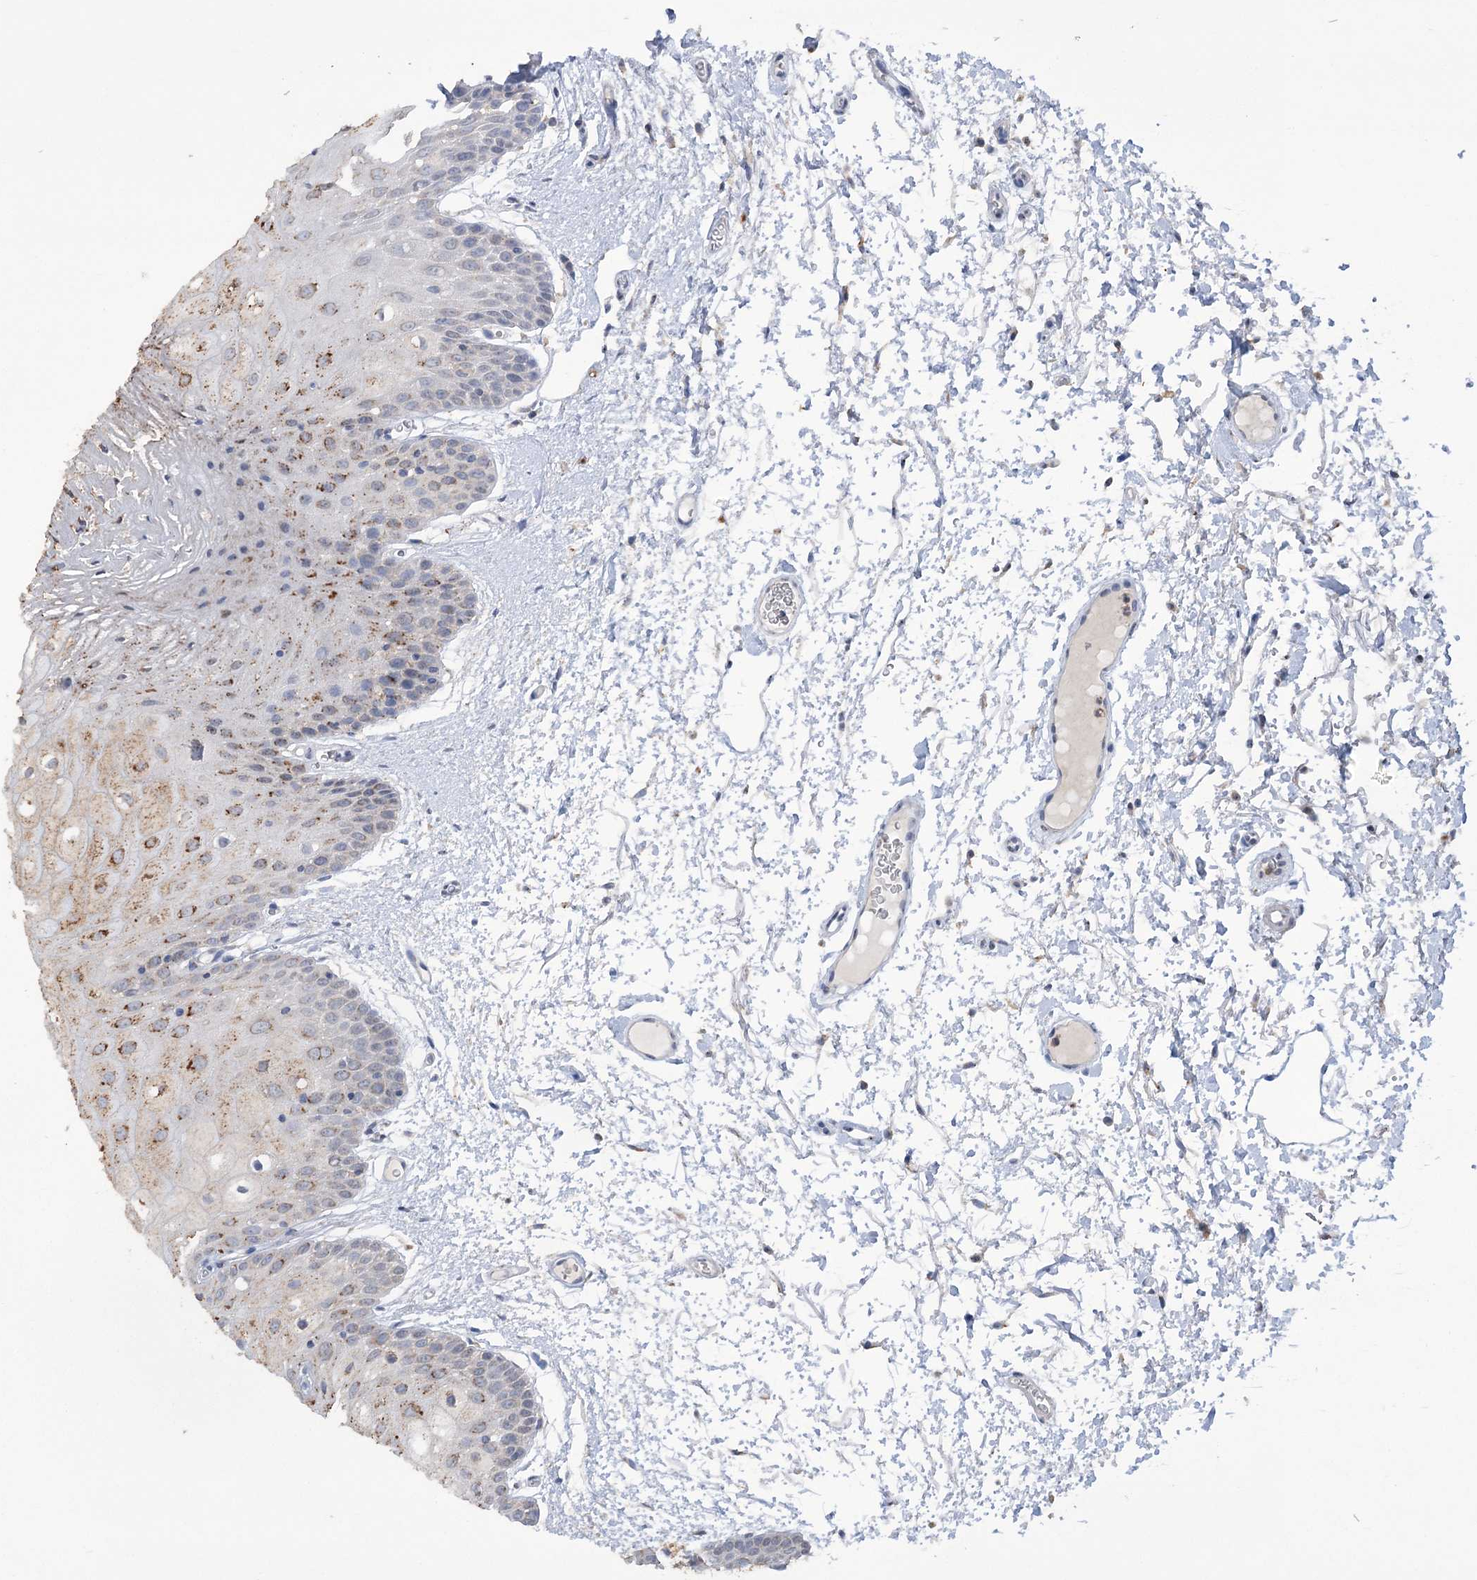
{"staining": {"intensity": "moderate", "quantity": "<25%", "location": "cytoplasmic/membranous"}, "tissue": "oral mucosa", "cell_type": "Squamous epithelial cells", "image_type": "normal", "snomed": [{"axis": "morphology", "description": "Normal tissue, NOS"}, {"axis": "topography", "description": "Oral tissue"}, {"axis": "topography", "description": "Tounge, NOS"}], "caption": "The photomicrograph exhibits immunohistochemical staining of benign oral mucosa. There is moderate cytoplasmic/membranous expression is identified in about <25% of squamous epithelial cells. The protein is shown in brown color, while the nuclei are stained blue.", "gene": "TRIM71", "patient": {"sex": "female", "age": 73}}